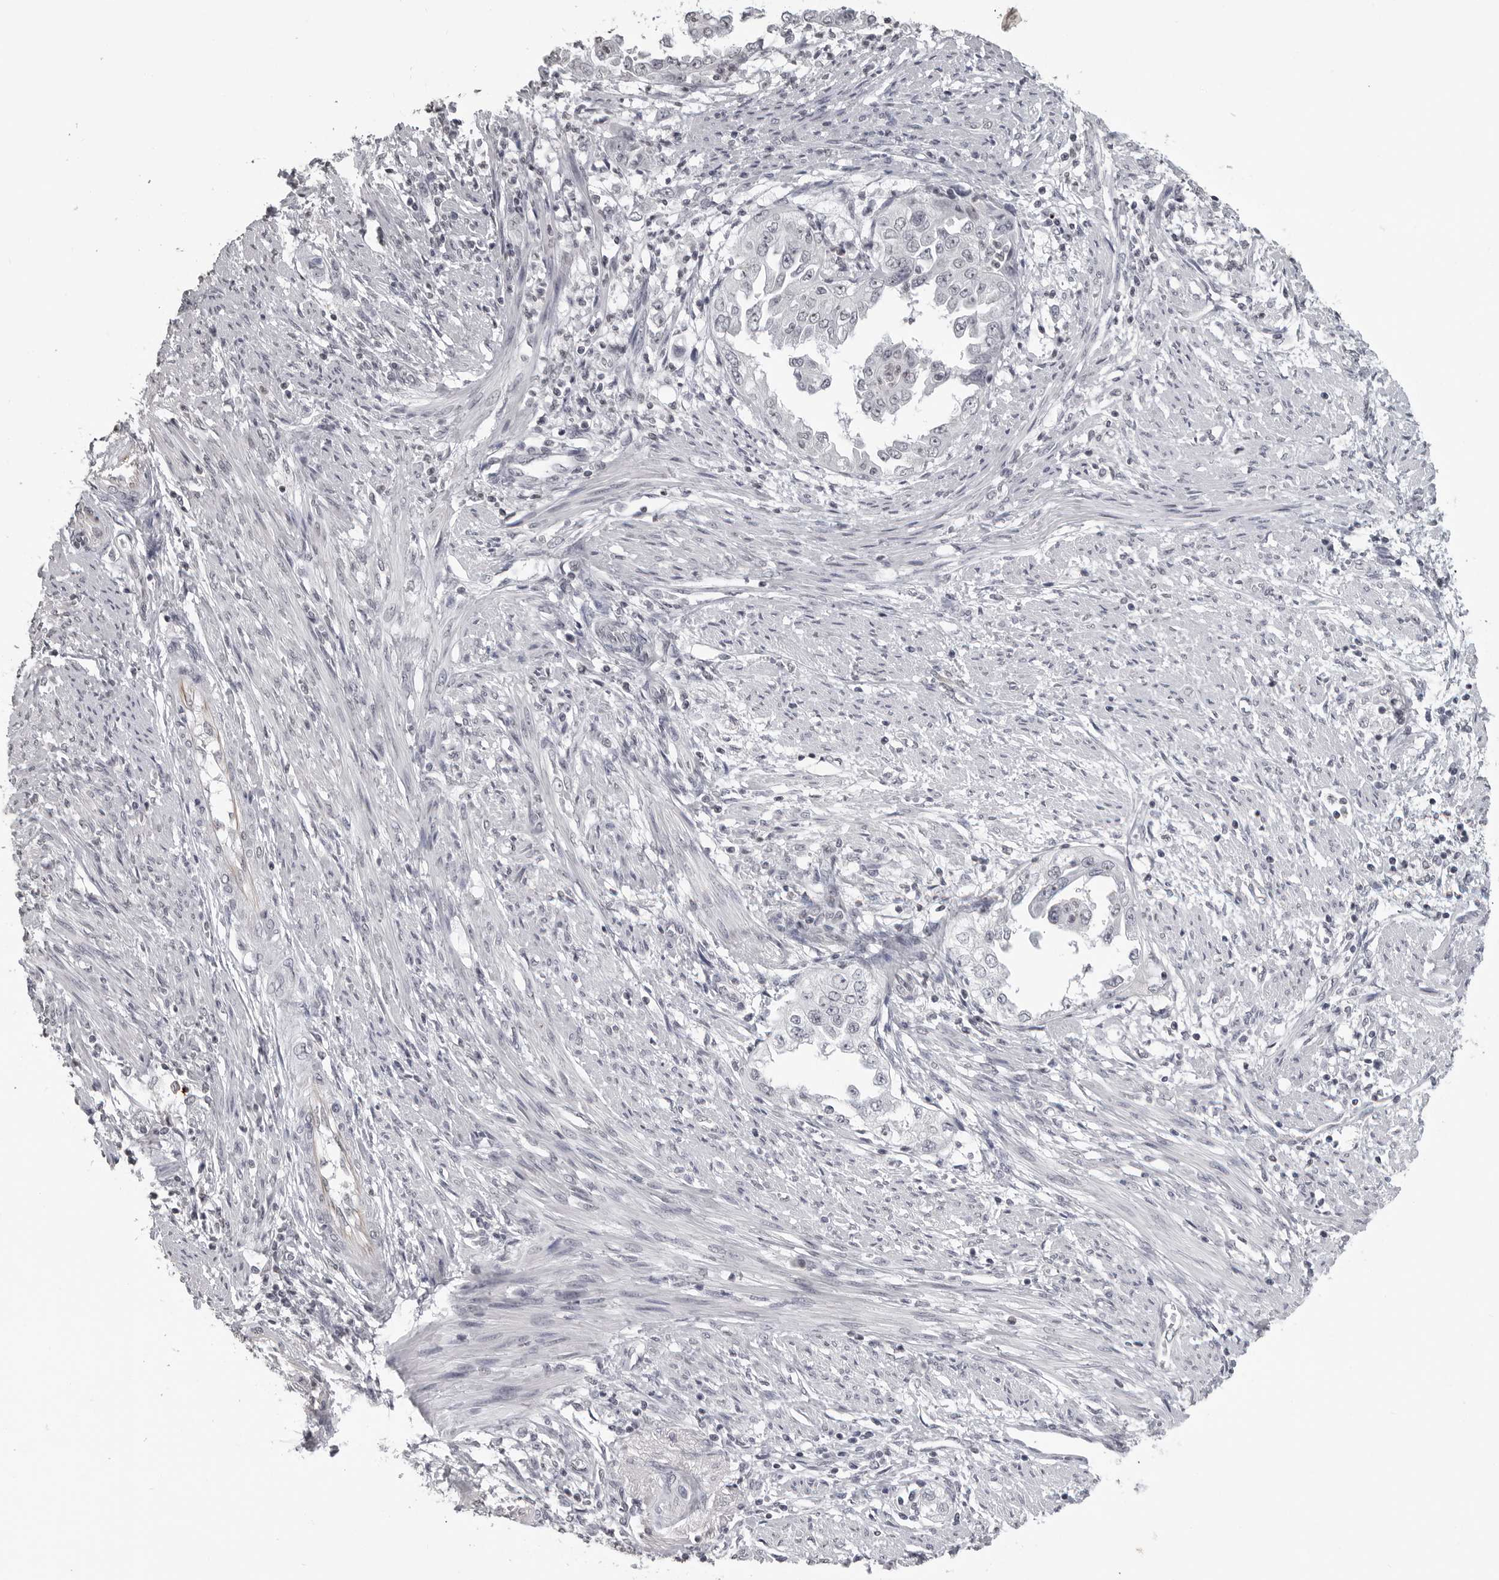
{"staining": {"intensity": "weak", "quantity": "<25%", "location": "nuclear"}, "tissue": "endometrial cancer", "cell_type": "Tumor cells", "image_type": "cancer", "snomed": [{"axis": "morphology", "description": "Adenocarcinoma, NOS"}, {"axis": "topography", "description": "Endometrium"}], "caption": "This is an immunohistochemistry (IHC) image of human adenocarcinoma (endometrial). There is no expression in tumor cells.", "gene": "DDX54", "patient": {"sex": "female", "age": 85}}